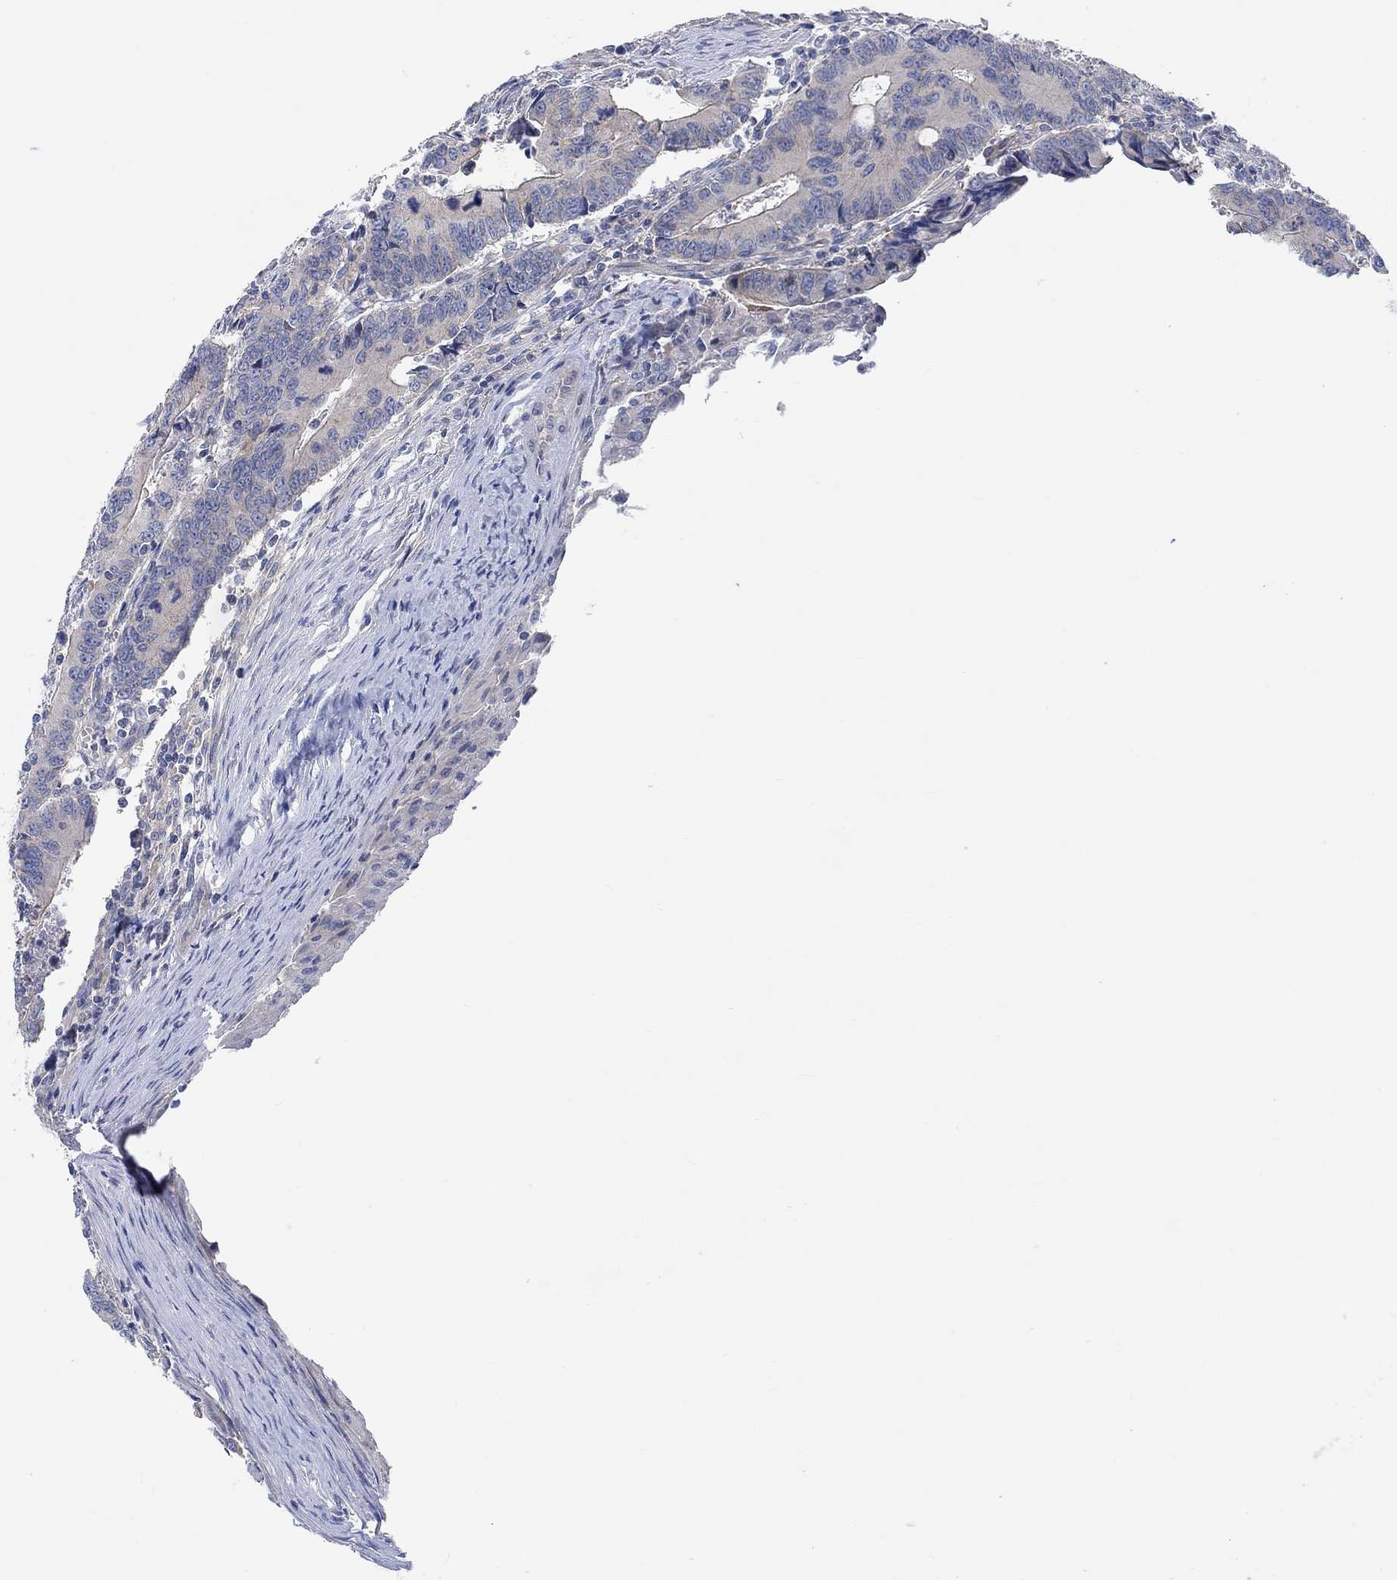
{"staining": {"intensity": "negative", "quantity": "none", "location": "none"}, "tissue": "colorectal cancer", "cell_type": "Tumor cells", "image_type": "cancer", "snomed": [{"axis": "morphology", "description": "Adenocarcinoma, NOS"}, {"axis": "topography", "description": "Rectum"}], "caption": "Protein analysis of adenocarcinoma (colorectal) reveals no significant staining in tumor cells.", "gene": "PMFBP1", "patient": {"sex": "male", "age": 67}}